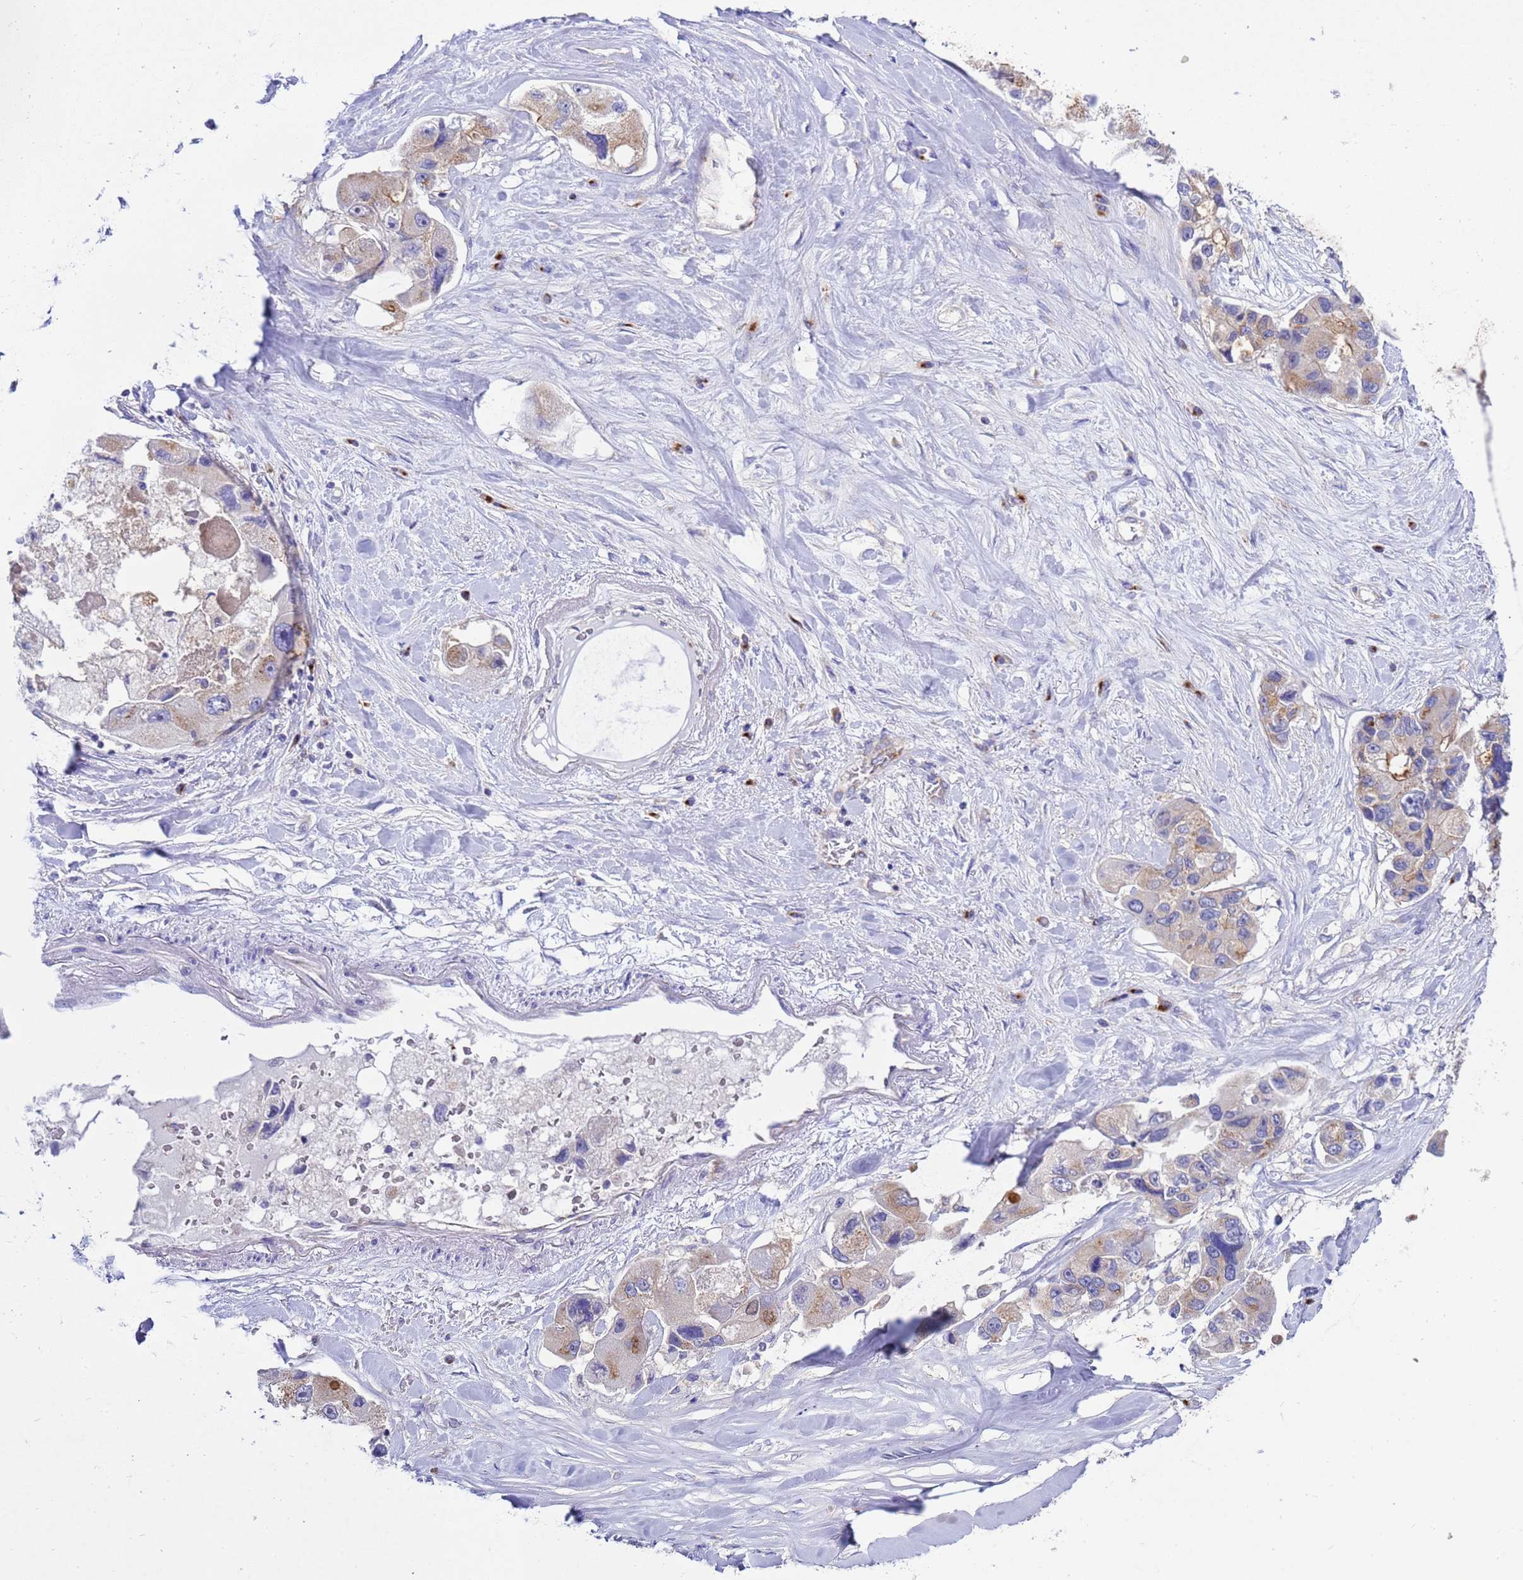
{"staining": {"intensity": "weak", "quantity": "25%-75%", "location": "cytoplasmic/membranous"}, "tissue": "lung cancer", "cell_type": "Tumor cells", "image_type": "cancer", "snomed": [{"axis": "morphology", "description": "Adenocarcinoma, NOS"}, {"axis": "topography", "description": "Lung"}], "caption": "This micrograph exhibits immunohistochemistry staining of human lung cancer, with low weak cytoplasmic/membranous positivity in approximately 25%-75% of tumor cells.", "gene": "ANAPC1", "patient": {"sex": "female", "age": 54}}